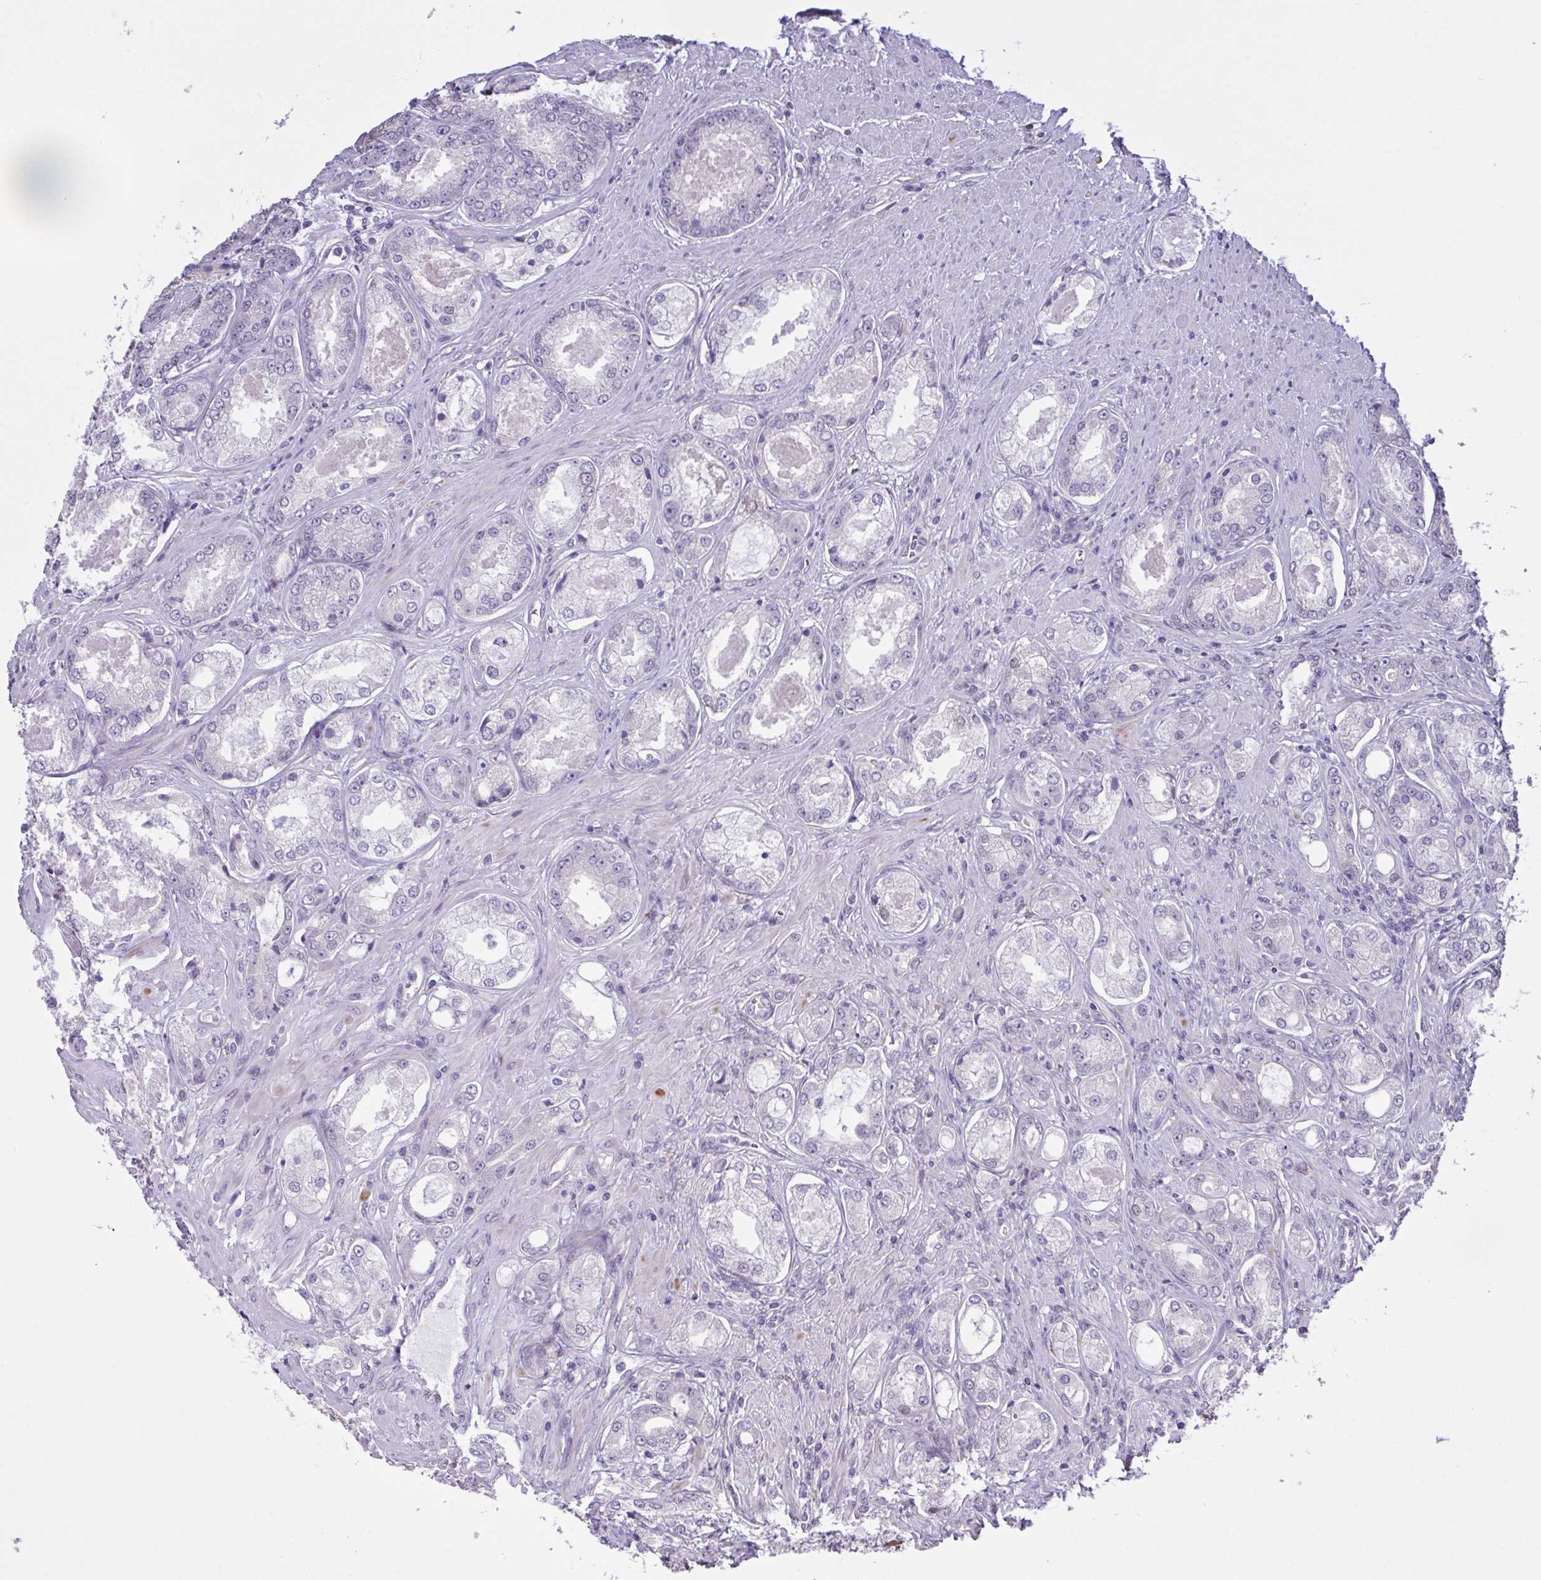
{"staining": {"intensity": "negative", "quantity": "none", "location": "none"}, "tissue": "prostate cancer", "cell_type": "Tumor cells", "image_type": "cancer", "snomed": [{"axis": "morphology", "description": "Adenocarcinoma, Low grade"}, {"axis": "topography", "description": "Prostate"}], "caption": "Adenocarcinoma (low-grade) (prostate) was stained to show a protein in brown. There is no significant positivity in tumor cells.", "gene": "MRGPRX2", "patient": {"sex": "male", "age": 68}}